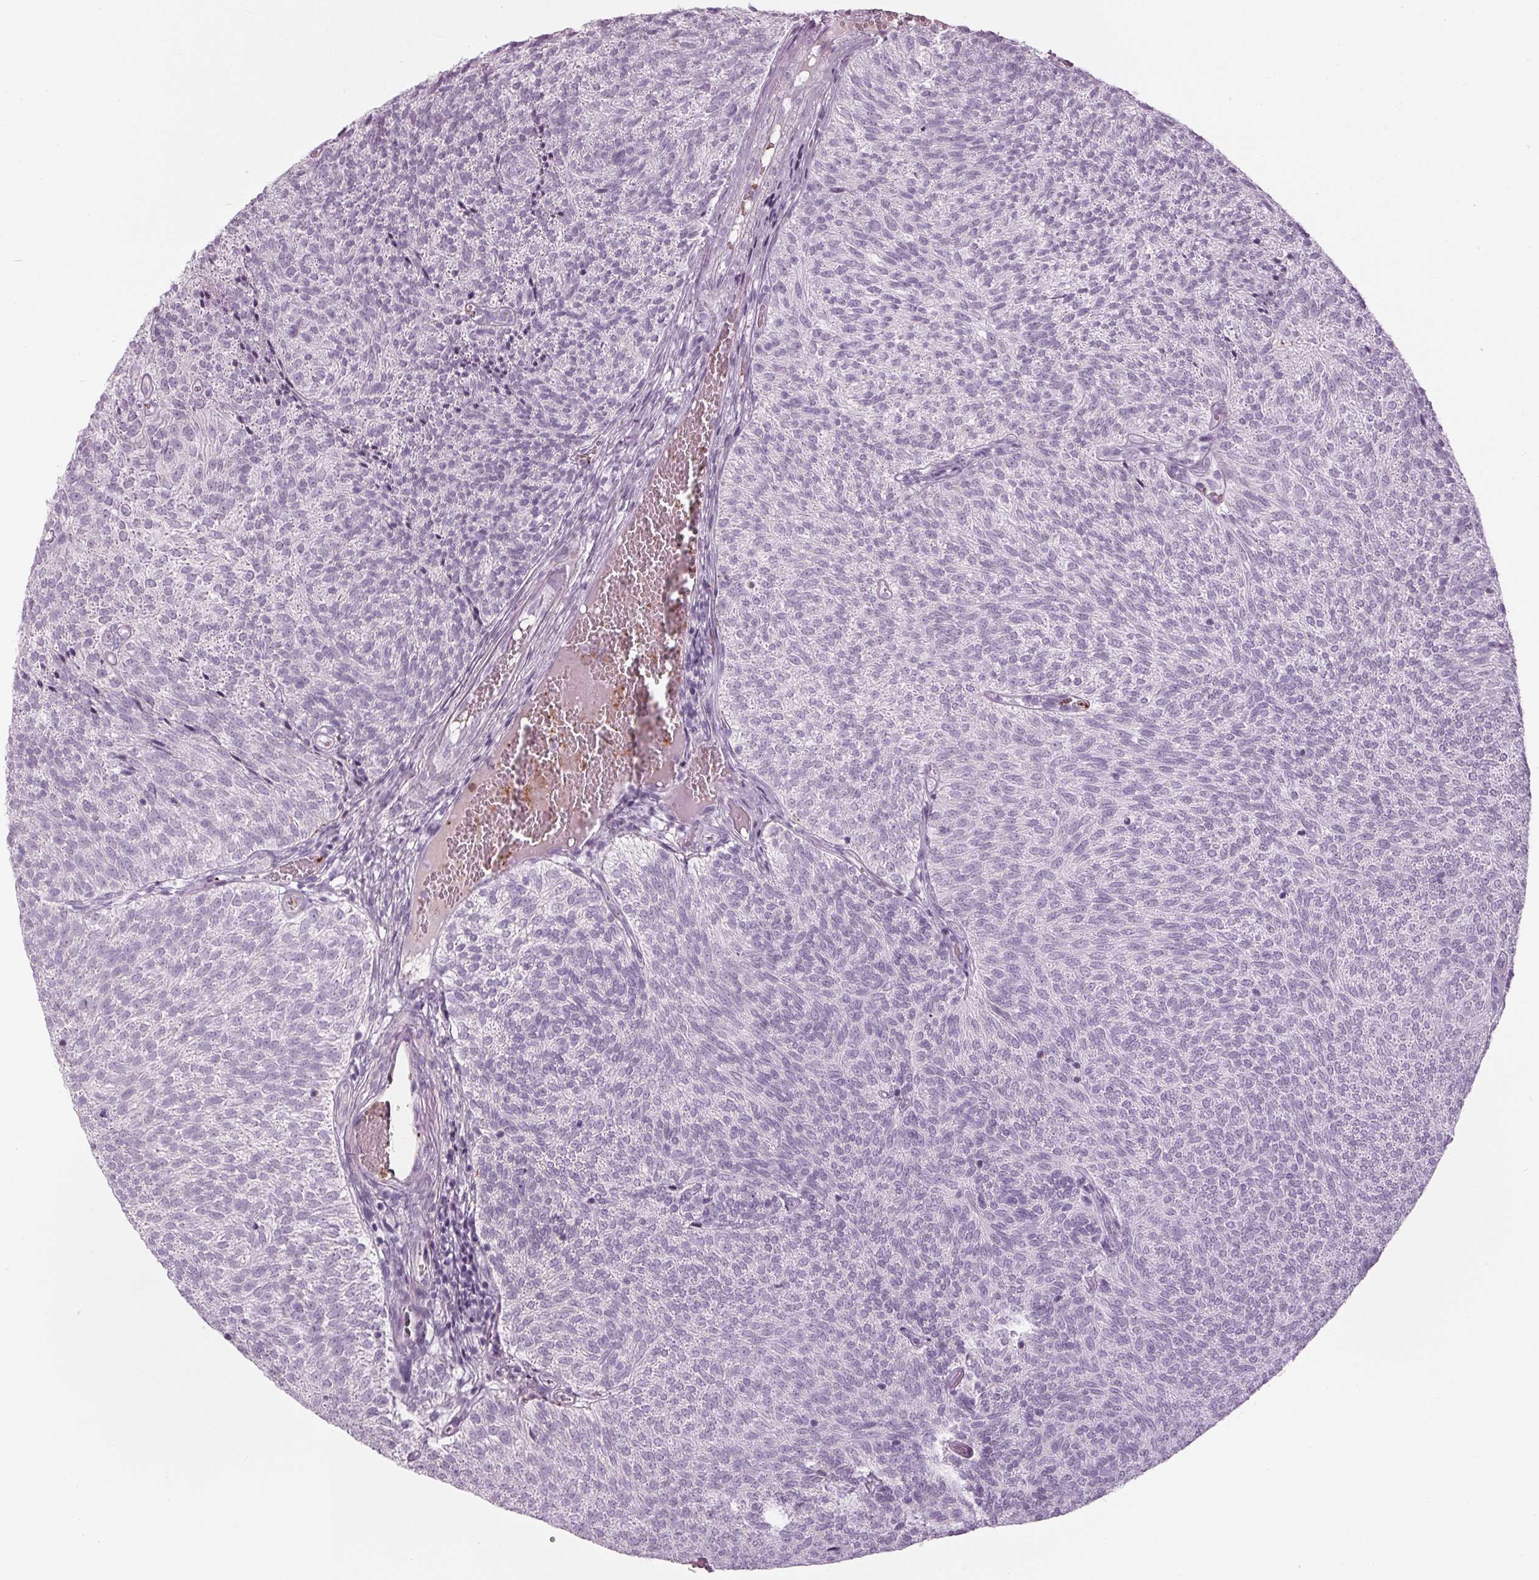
{"staining": {"intensity": "negative", "quantity": "none", "location": "none"}, "tissue": "urothelial cancer", "cell_type": "Tumor cells", "image_type": "cancer", "snomed": [{"axis": "morphology", "description": "Urothelial carcinoma, Low grade"}, {"axis": "topography", "description": "Urinary bladder"}], "caption": "Protein analysis of urothelial cancer demonstrates no significant positivity in tumor cells.", "gene": "CYP3A43", "patient": {"sex": "male", "age": 77}}